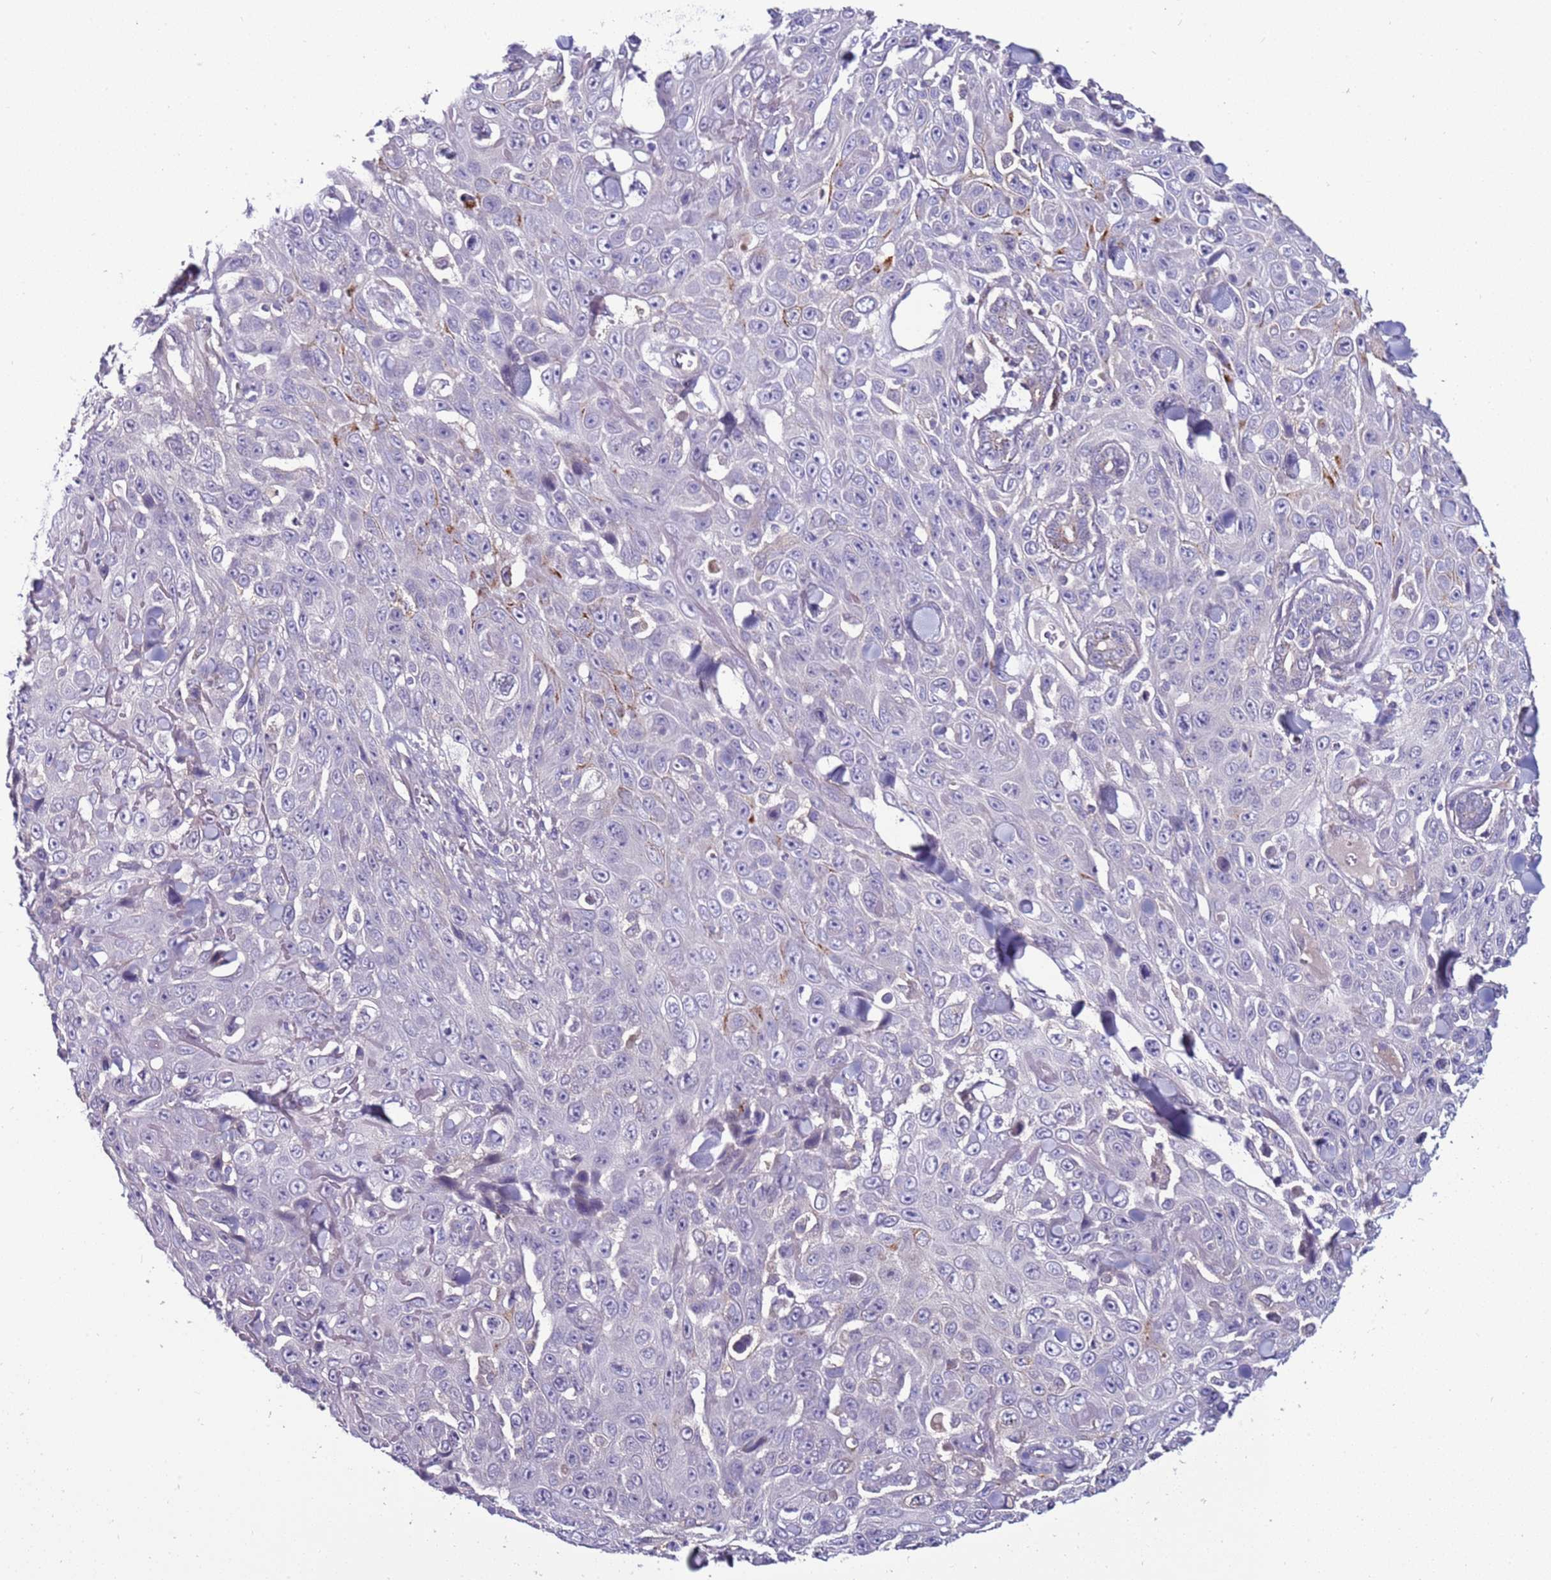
{"staining": {"intensity": "negative", "quantity": "none", "location": "none"}, "tissue": "skin cancer", "cell_type": "Tumor cells", "image_type": "cancer", "snomed": [{"axis": "morphology", "description": "Squamous cell carcinoma, NOS"}, {"axis": "topography", "description": "Skin"}], "caption": "Immunohistochemical staining of skin squamous cell carcinoma reveals no significant expression in tumor cells. (DAB immunohistochemistry, high magnification).", "gene": "GPN3", "patient": {"sex": "male", "age": 82}}